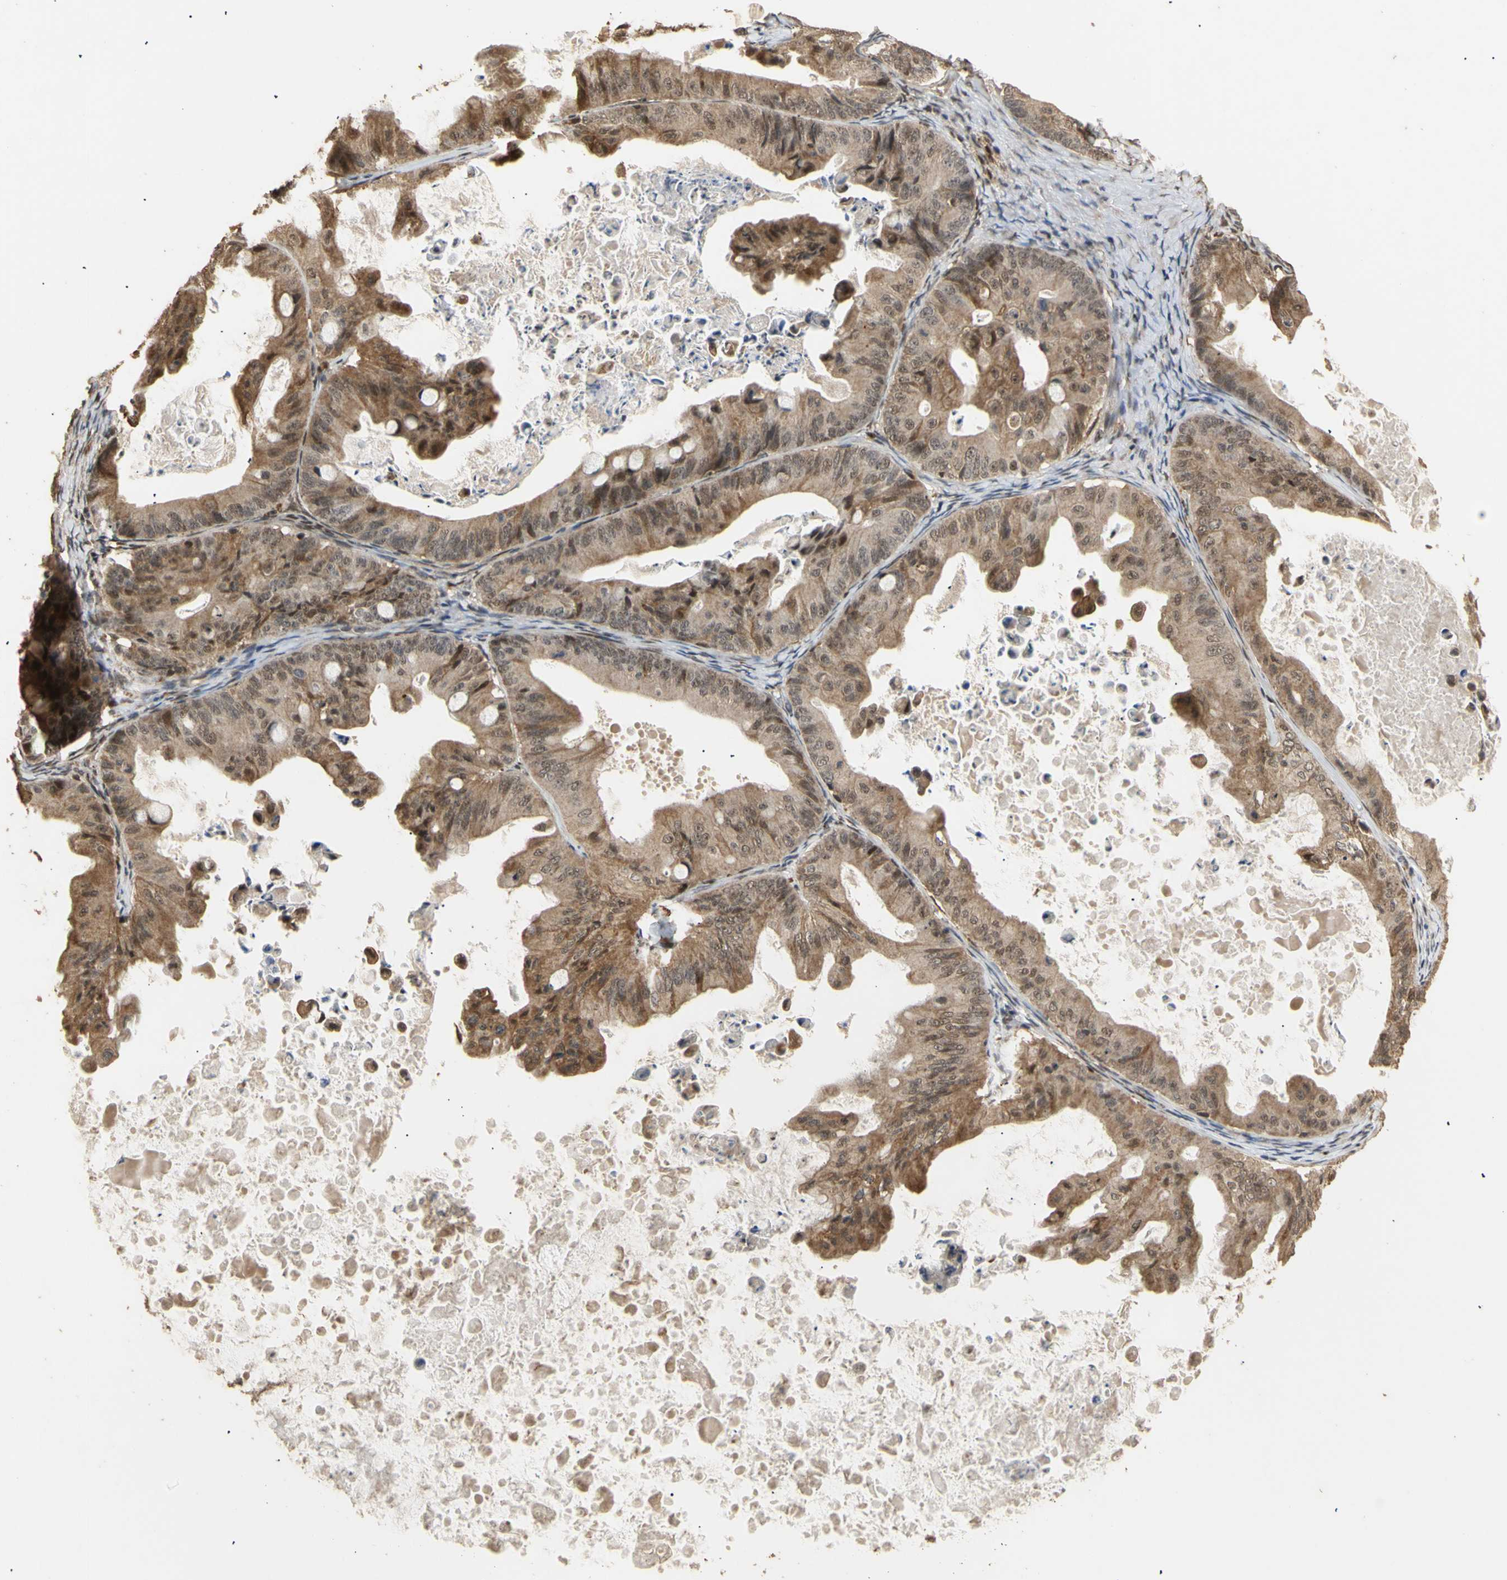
{"staining": {"intensity": "moderate", "quantity": ">75%", "location": "cytoplasmic/membranous"}, "tissue": "ovarian cancer", "cell_type": "Tumor cells", "image_type": "cancer", "snomed": [{"axis": "morphology", "description": "Cystadenocarcinoma, mucinous, NOS"}, {"axis": "topography", "description": "Ovary"}], "caption": "This is an image of immunohistochemistry staining of ovarian cancer (mucinous cystadenocarcinoma), which shows moderate positivity in the cytoplasmic/membranous of tumor cells.", "gene": "GTF2E2", "patient": {"sex": "female", "age": 37}}